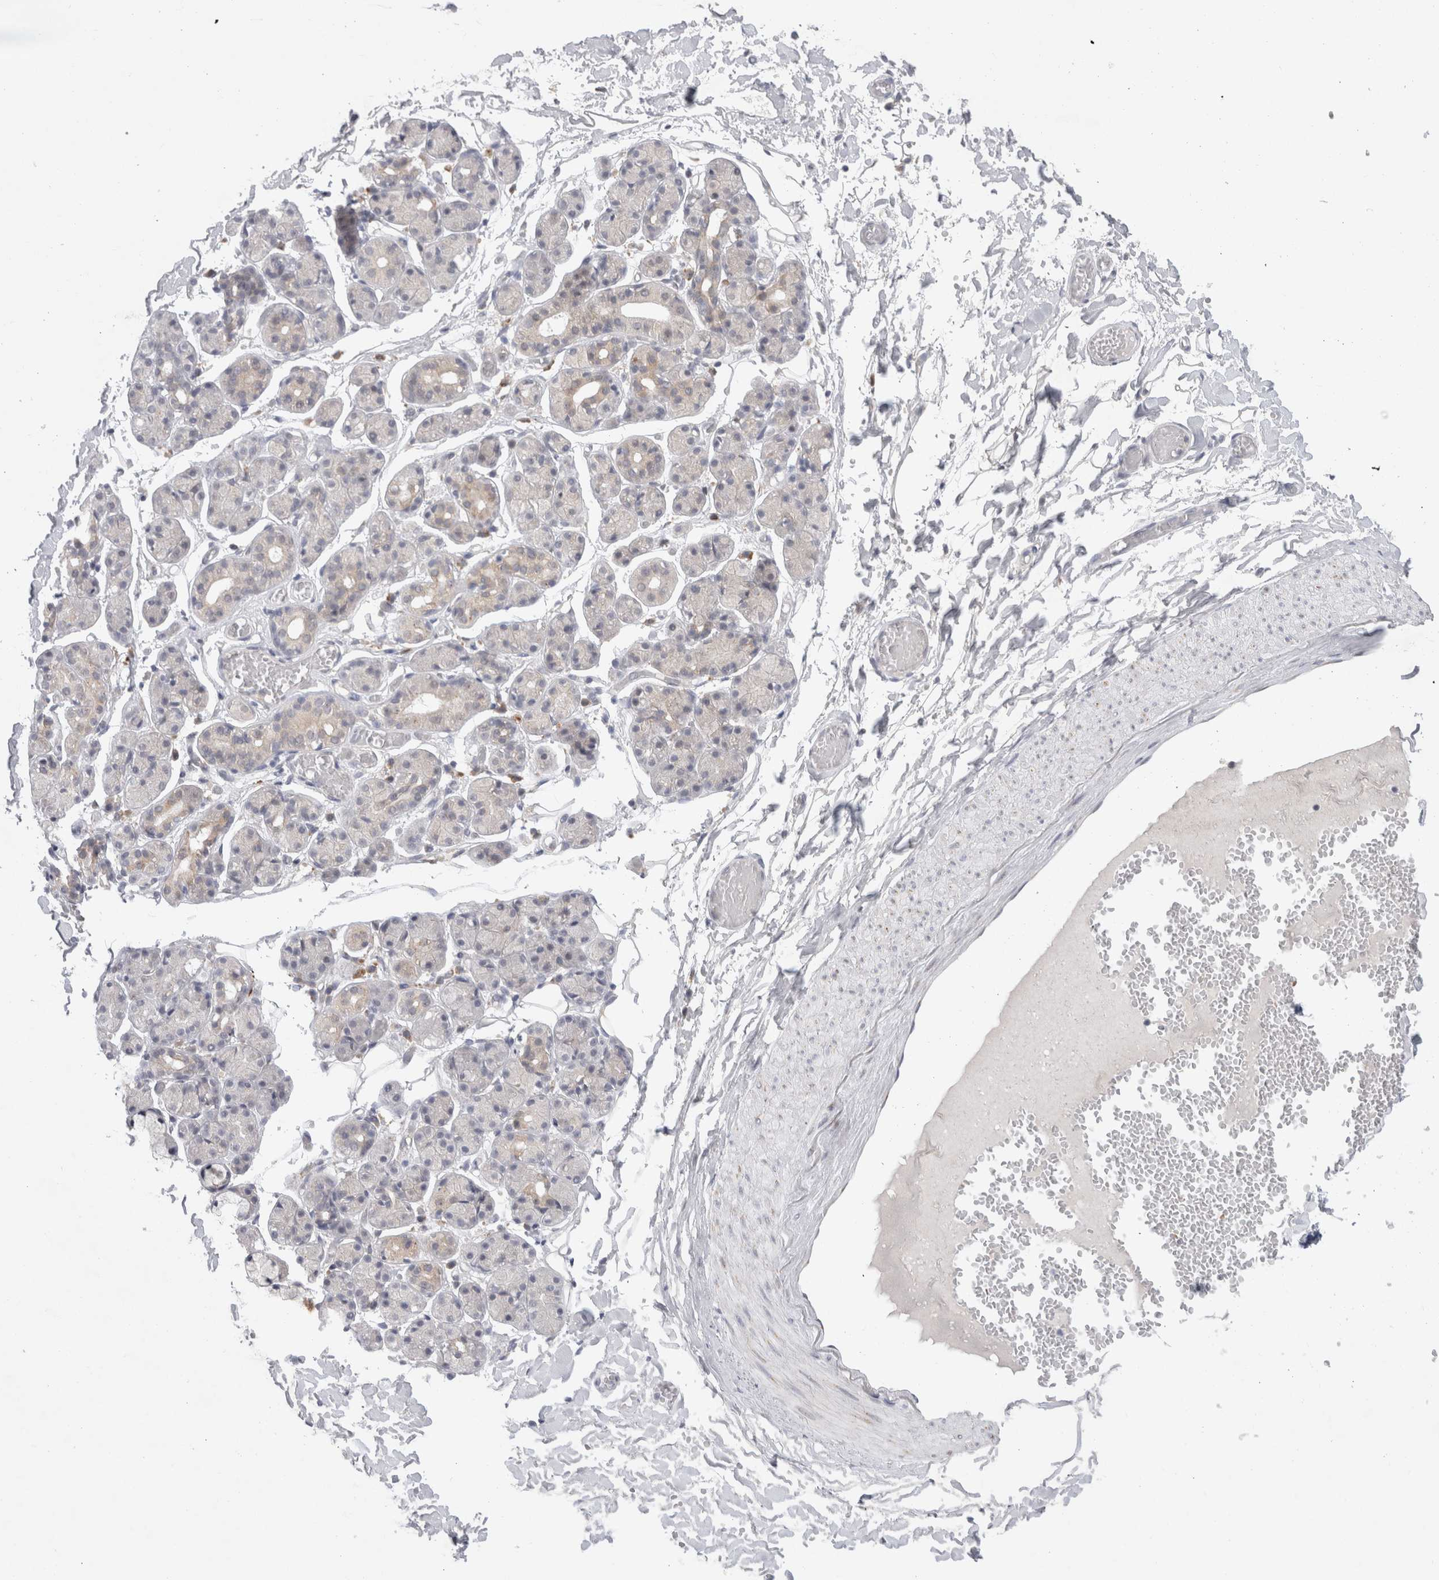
{"staining": {"intensity": "negative", "quantity": "none", "location": "none"}, "tissue": "salivary gland", "cell_type": "Glandular cells", "image_type": "normal", "snomed": [{"axis": "morphology", "description": "Normal tissue, NOS"}, {"axis": "topography", "description": "Salivary gland"}], "caption": "The micrograph reveals no significant expression in glandular cells of salivary gland. (Brightfield microscopy of DAB immunohistochemistry at high magnification).", "gene": "TRMT1L", "patient": {"sex": "male", "age": 63}}